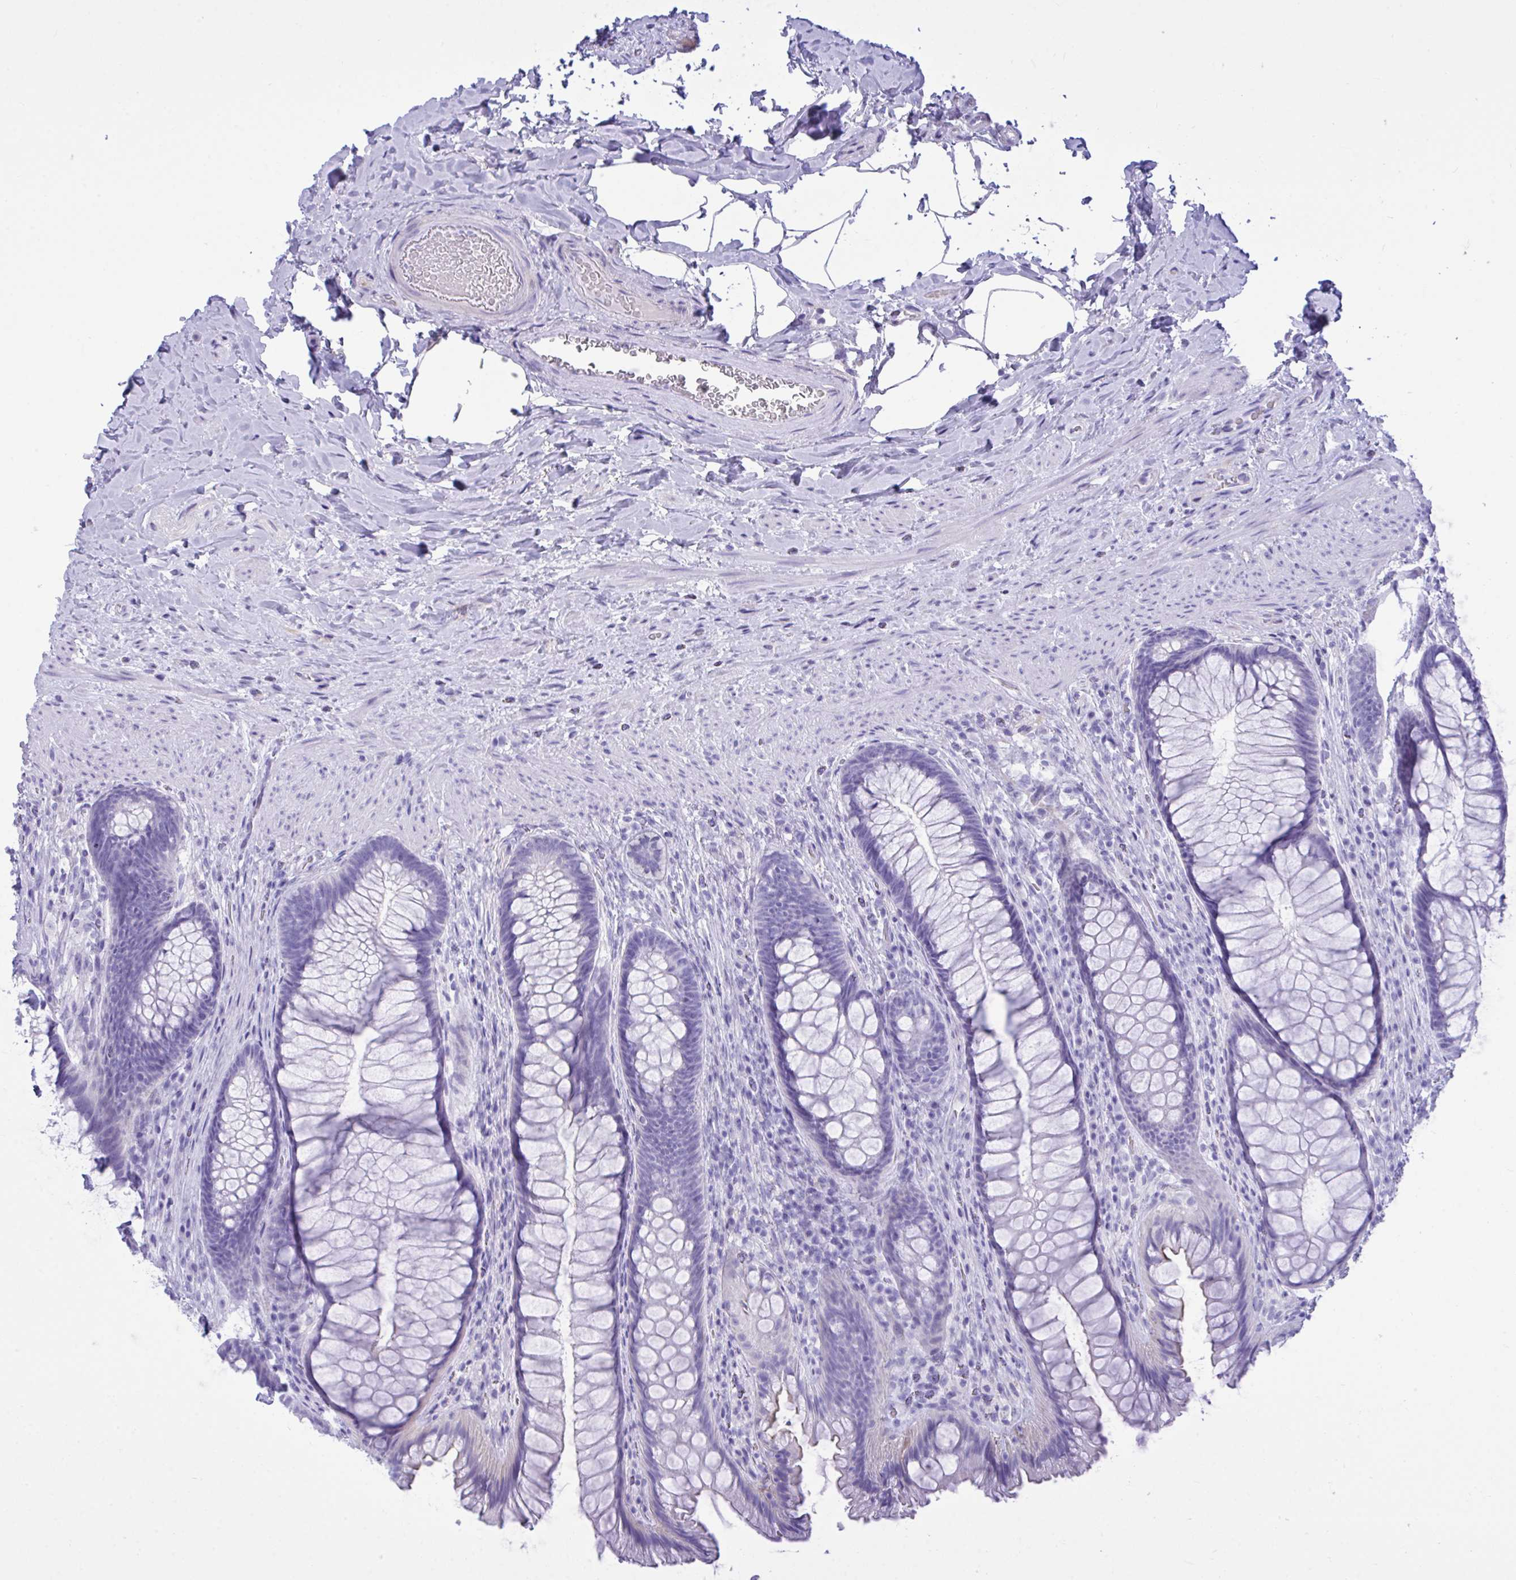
{"staining": {"intensity": "negative", "quantity": "none", "location": "none"}, "tissue": "rectum", "cell_type": "Glandular cells", "image_type": "normal", "snomed": [{"axis": "morphology", "description": "Normal tissue, NOS"}, {"axis": "topography", "description": "Rectum"}], "caption": "Photomicrograph shows no significant protein staining in glandular cells of unremarkable rectum.", "gene": "BEX5", "patient": {"sex": "male", "age": 53}}